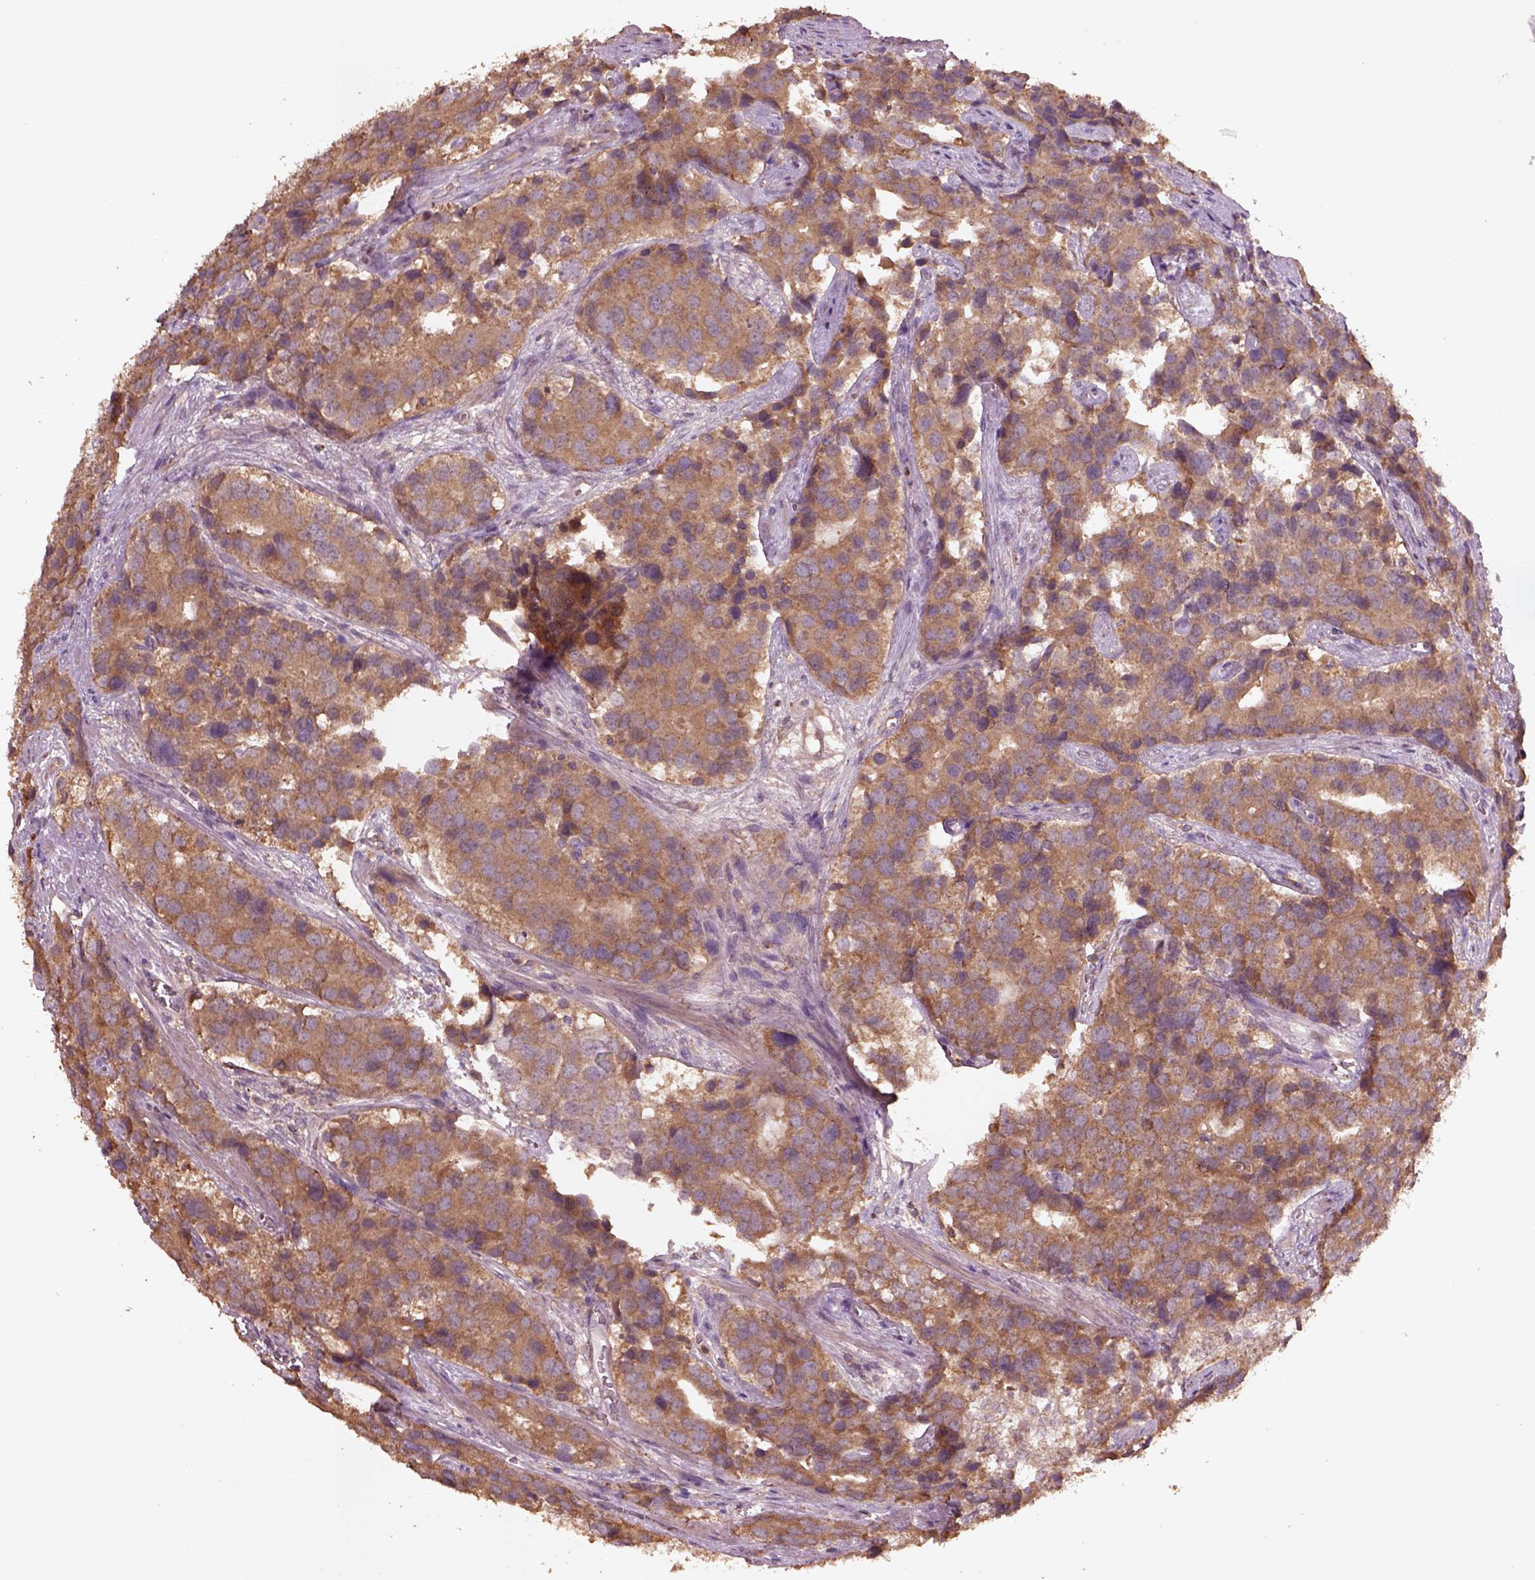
{"staining": {"intensity": "moderate", "quantity": "25%-75%", "location": "cytoplasmic/membranous"}, "tissue": "prostate cancer", "cell_type": "Tumor cells", "image_type": "cancer", "snomed": [{"axis": "morphology", "description": "Adenocarcinoma, NOS"}, {"axis": "topography", "description": "Prostate and seminal vesicle, NOS"}], "caption": "A medium amount of moderate cytoplasmic/membranous positivity is seen in approximately 25%-75% of tumor cells in prostate adenocarcinoma tissue.", "gene": "TRADD", "patient": {"sex": "male", "age": 63}}